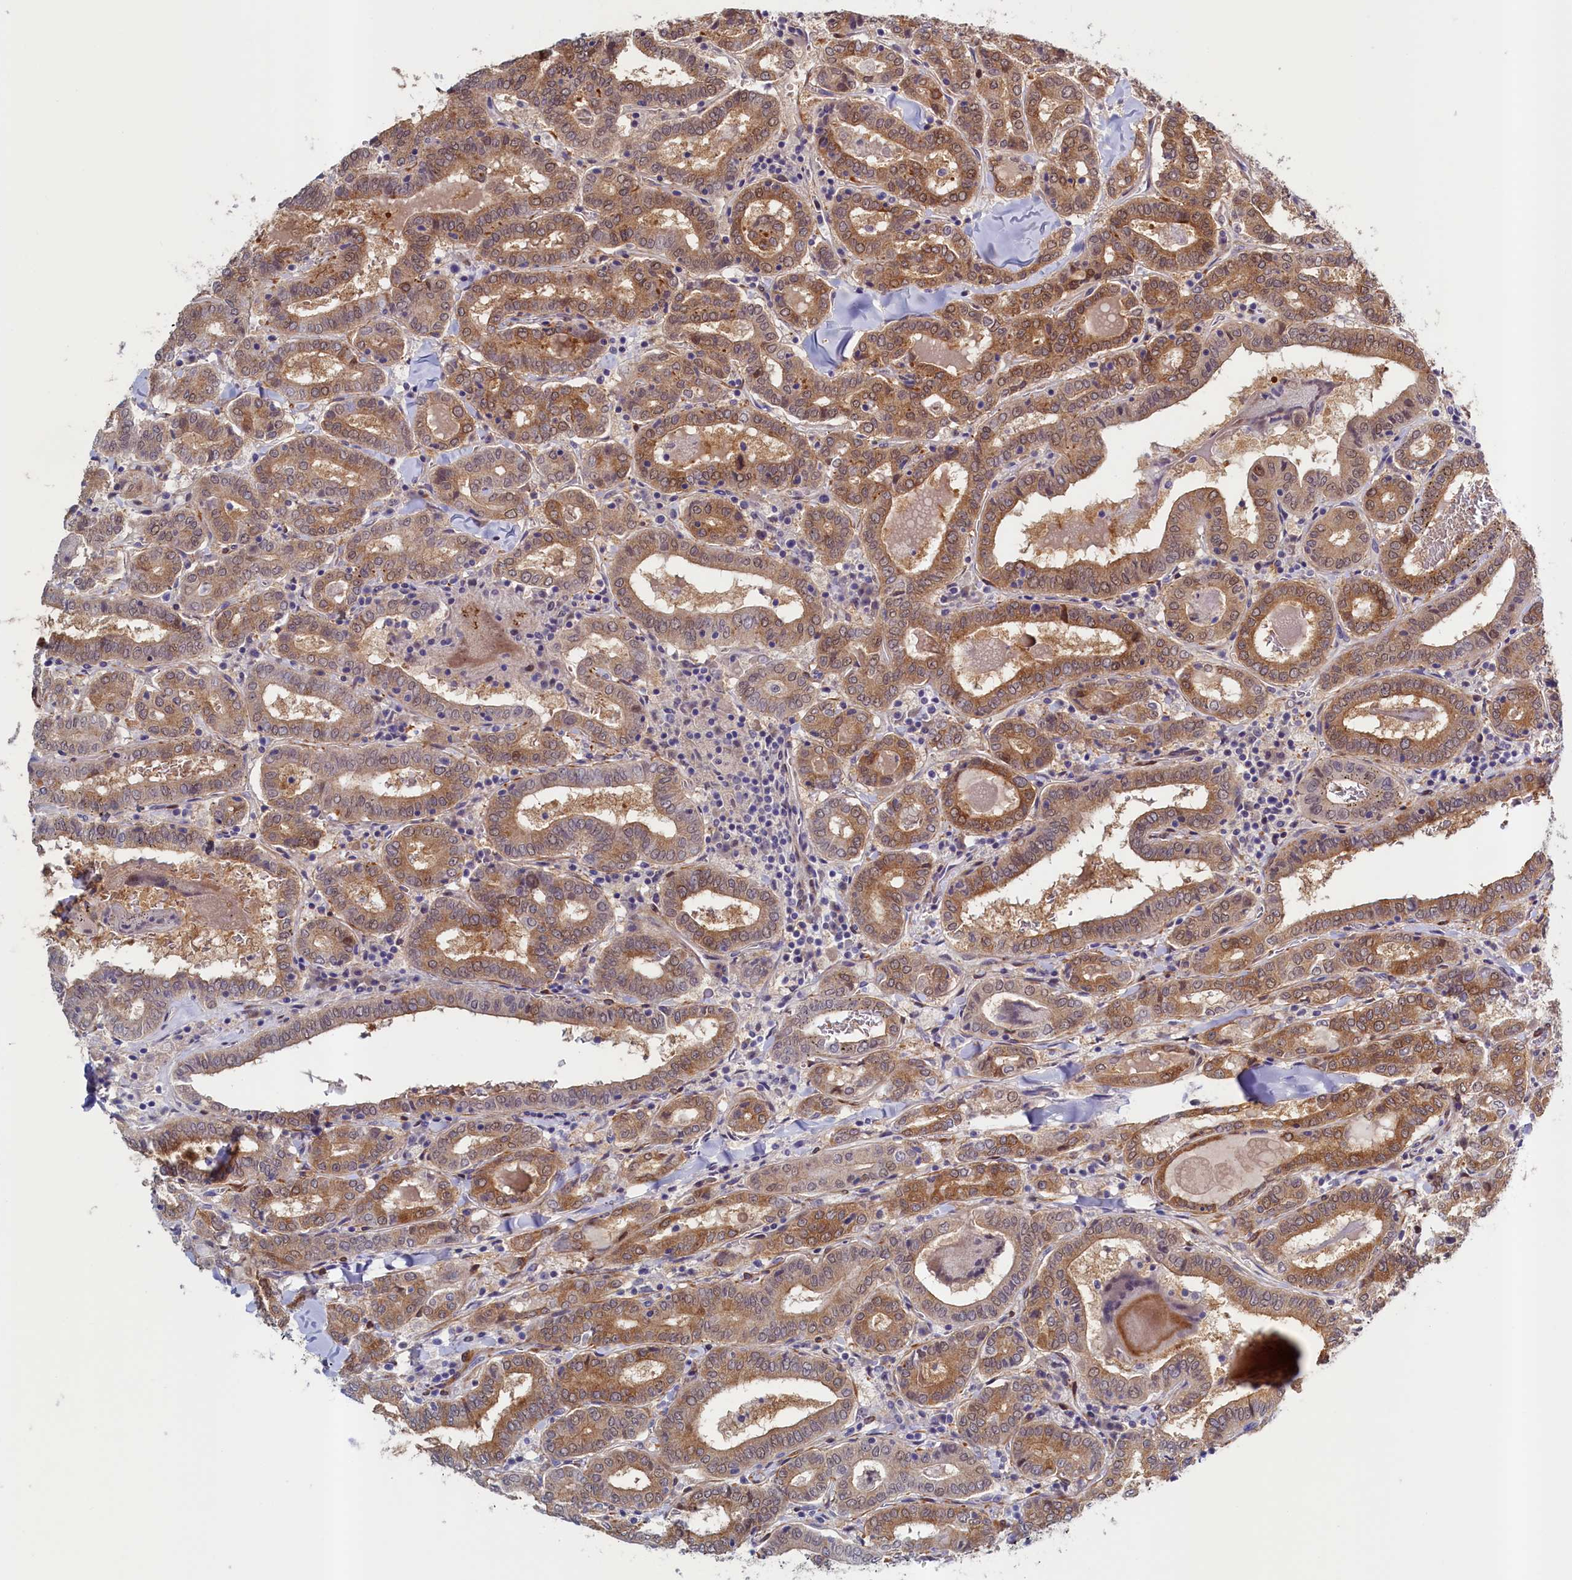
{"staining": {"intensity": "moderate", "quantity": ">75%", "location": "cytoplasmic/membranous"}, "tissue": "thyroid cancer", "cell_type": "Tumor cells", "image_type": "cancer", "snomed": [{"axis": "morphology", "description": "Papillary adenocarcinoma, NOS"}, {"axis": "topography", "description": "Thyroid gland"}], "caption": "The photomicrograph exhibits immunohistochemical staining of papillary adenocarcinoma (thyroid). There is moderate cytoplasmic/membranous expression is seen in about >75% of tumor cells.", "gene": "PACSIN3", "patient": {"sex": "female", "age": 72}}